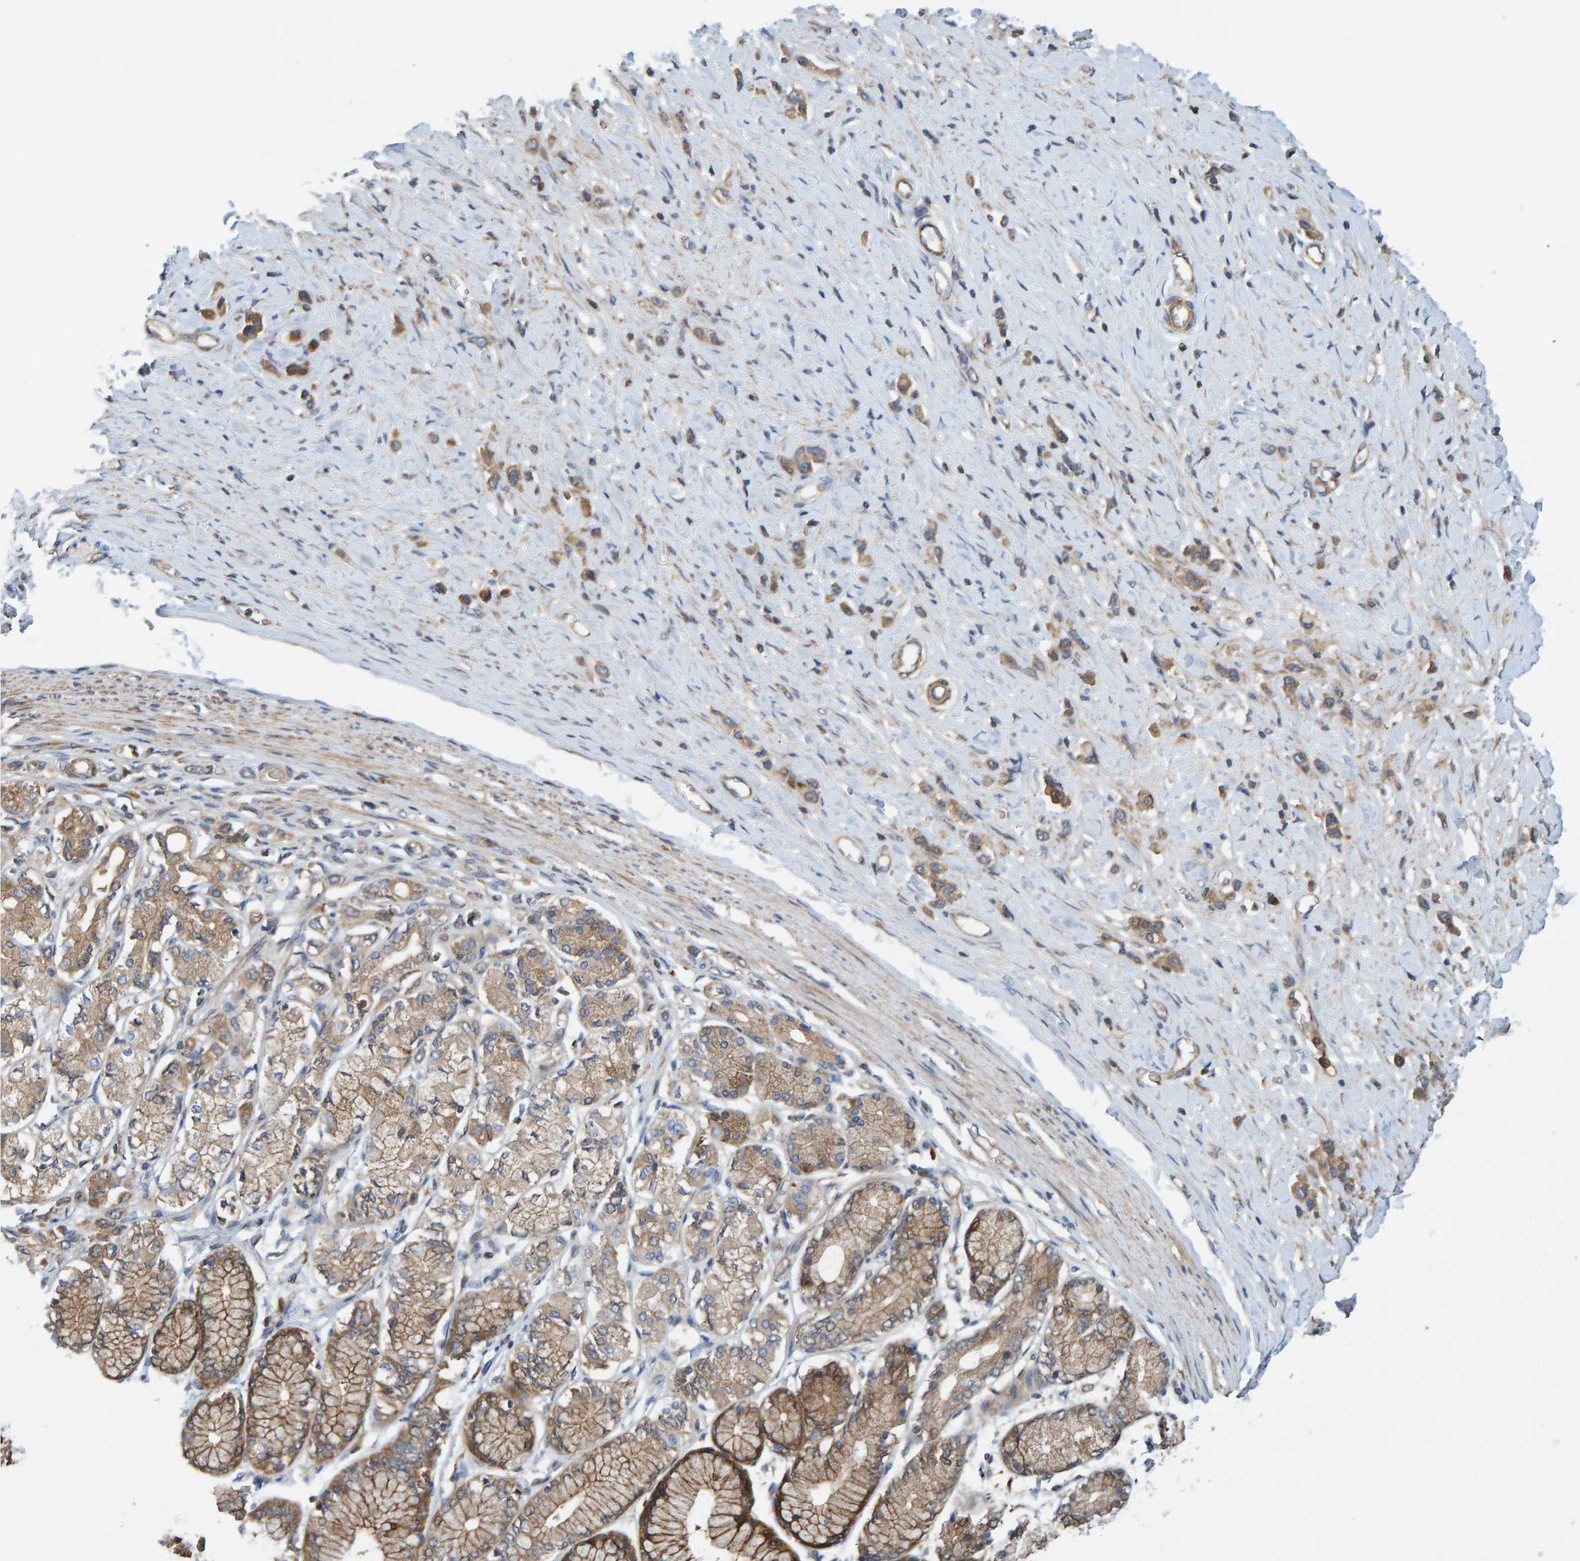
{"staining": {"intensity": "moderate", "quantity": ">75%", "location": "cytoplasmic/membranous"}, "tissue": "stomach cancer", "cell_type": "Tumor cells", "image_type": "cancer", "snomed": [{"axis": "morphology", "description": "Adenocarcinoma, NOS"}, {"axis": "topography", "description": "Stomach"}], "caption": "DAB immunohistochemical staining of stomach adenocarcinoma demonstrates moderate cytoplasmic/membranous protein expression in about >75% of tumor cells.", "gene": "KIAA0753", "patient": {"sex": "female", "age": 65}}